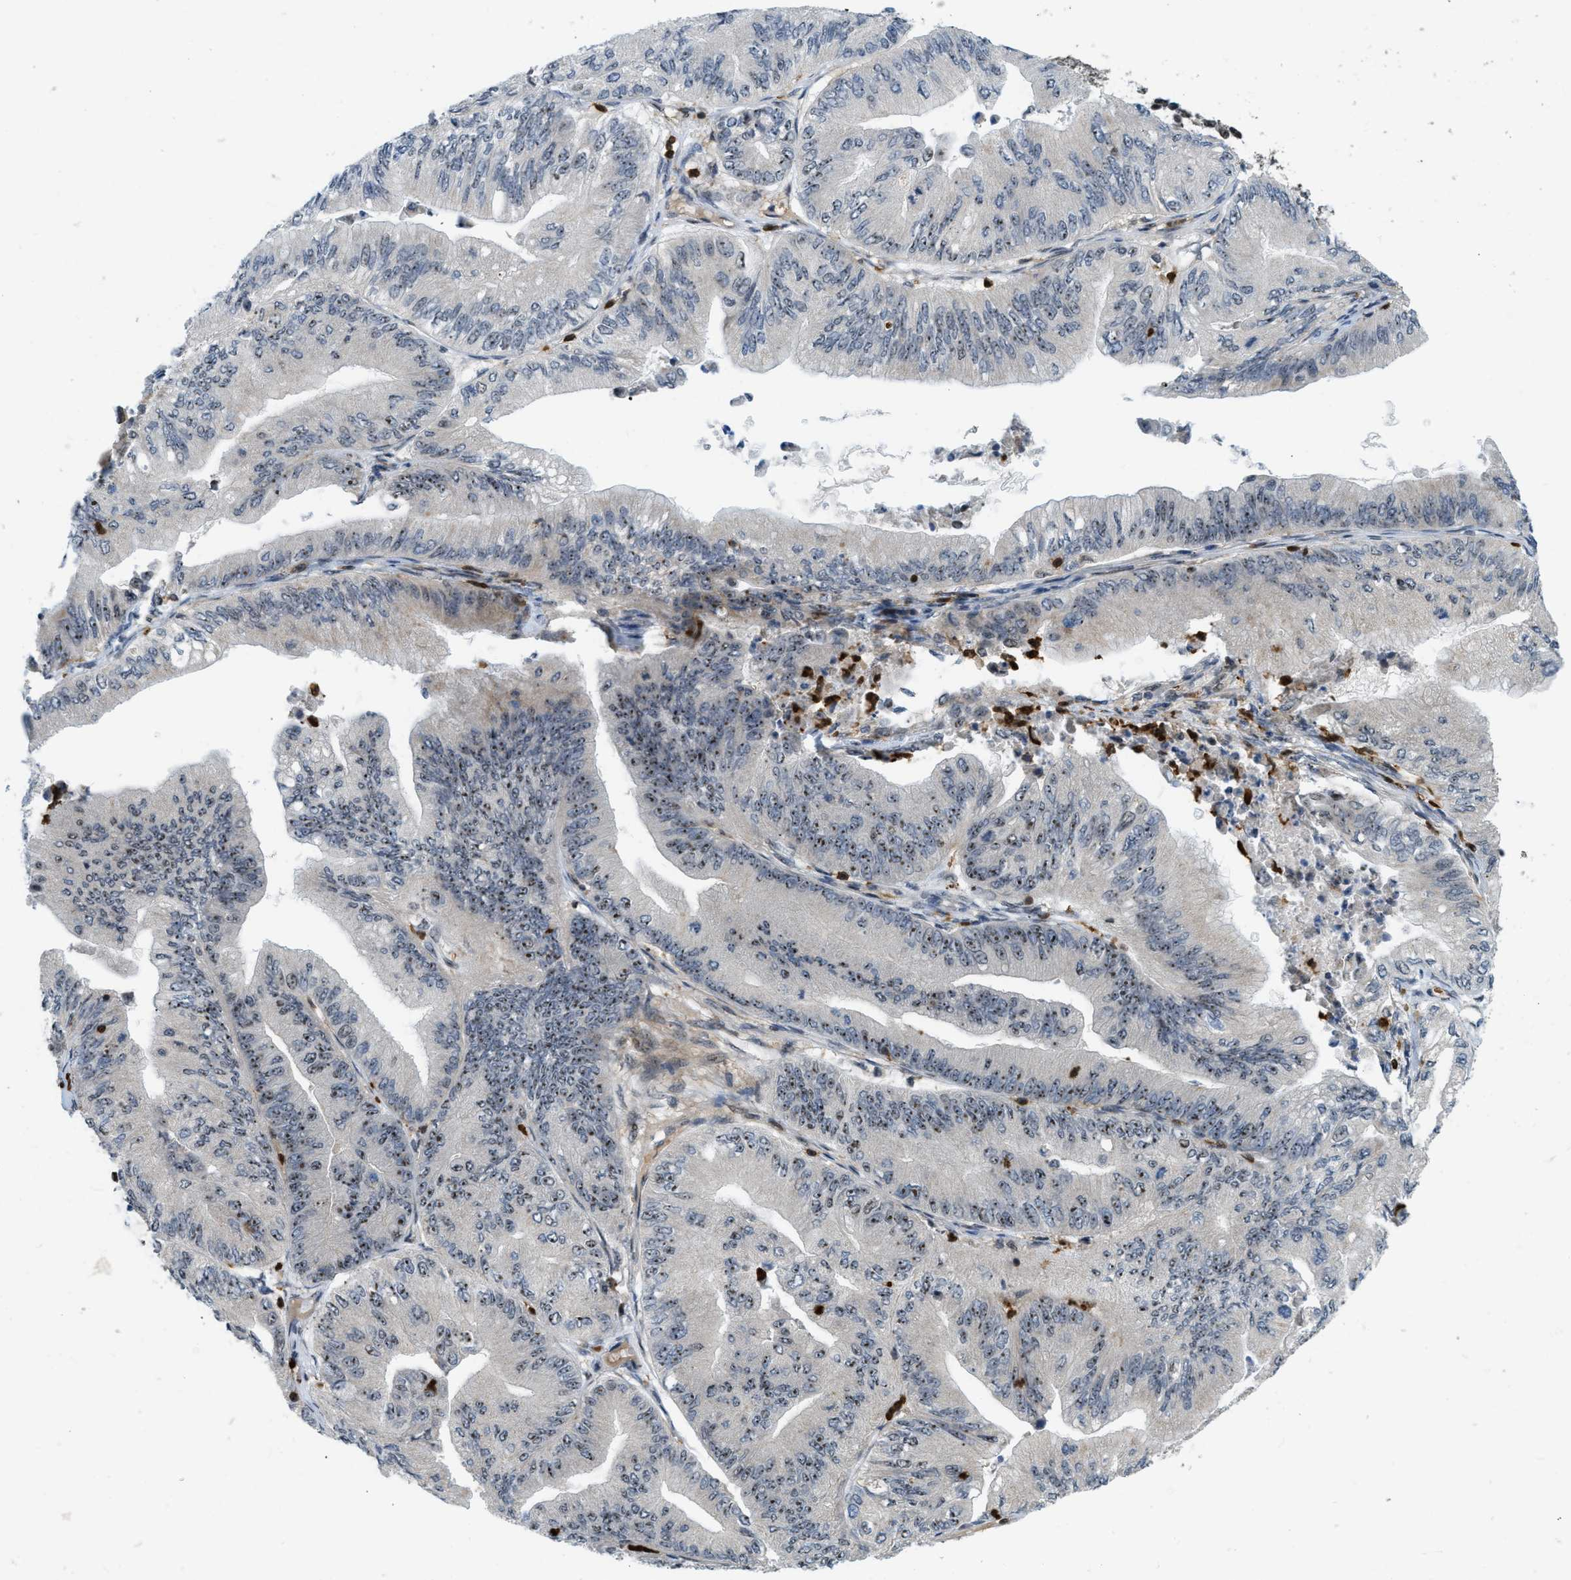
{"staining": {"intensity": "moderate", "quantity": "25%-75%", "location": "nuclear"}, "tissue": "ovarian cancer", "cell_type": "Tumor cells", "image_type": "cancer", "snomed": [{"axis": "morphology", "description": "Cystadenocarcinoma, mucinous, NOS"}, {"axis": "topography", "description": "Ovary"}], "caption": "Immunohistochemical staining of ovarian cancer displays medium levels of moderate nuclear protein staining in about 25%-75% of tumor cells. (Stains: DAB in brown, nuclei in blue, Microscopy: brightfield microscopy at high magnification).", "gene": "E2F1", "patient": {"sex": "female", "age": 61}}